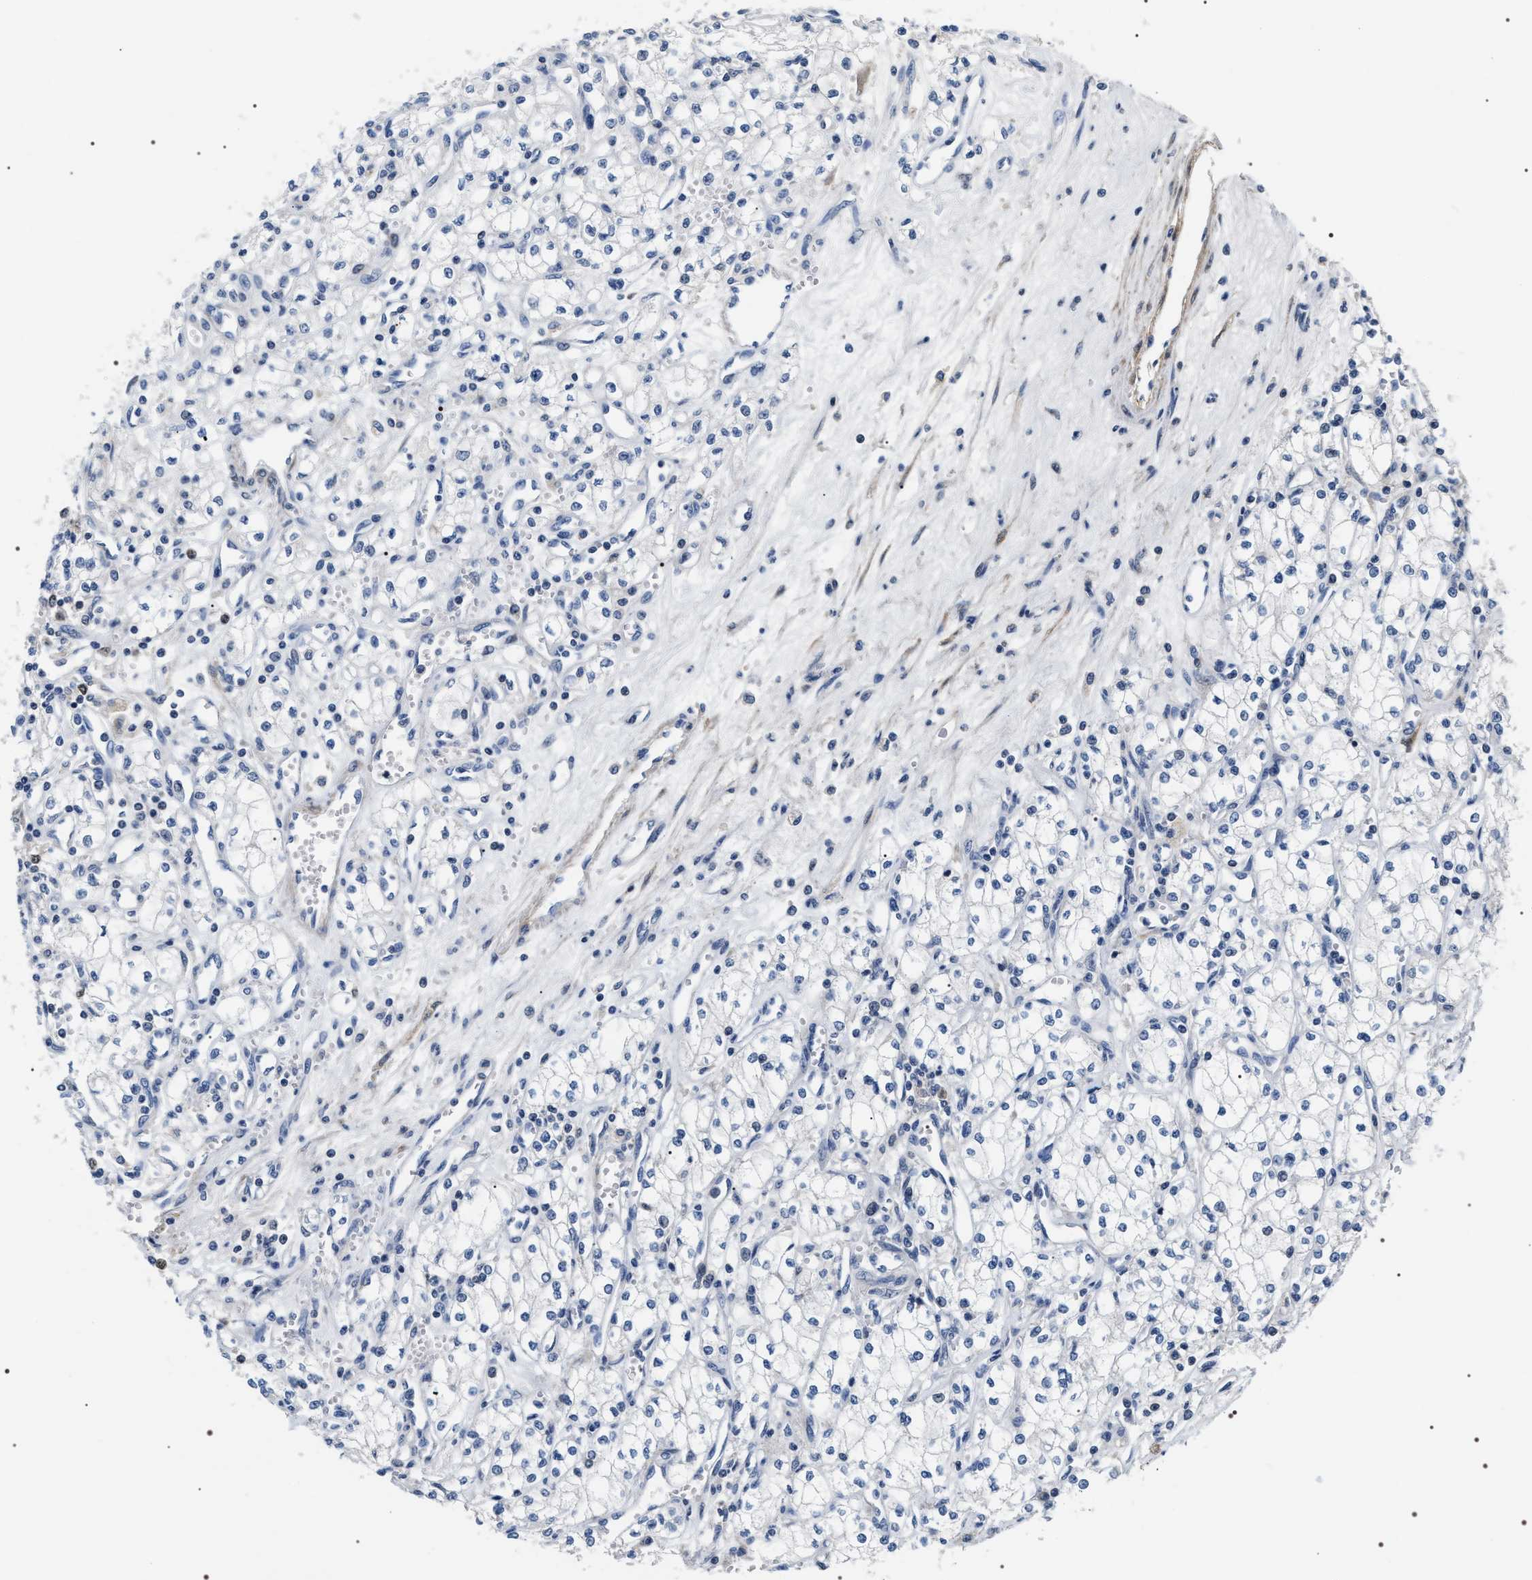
{"staining": {"intensity": "negative", "quantity": "none", "location": "none"}, "tissue": "renal cancer", "cell_type": "Tumor cells", "image_type": "cancer", "snomed": [{"axis": "morphology", "description": "Adenocarcinoma, NOS"}, {"axis": "topography", "description": "Kidney"}], "caption": "High magnification brightfield microscopy of adenocarcinoma (renal) stained with DAB (brown) and counterstained with hematoxylin (blue): tumor cells show no significant staining.", "gene": "BAG2", "patient": {"sex": "male", "age": 59}}